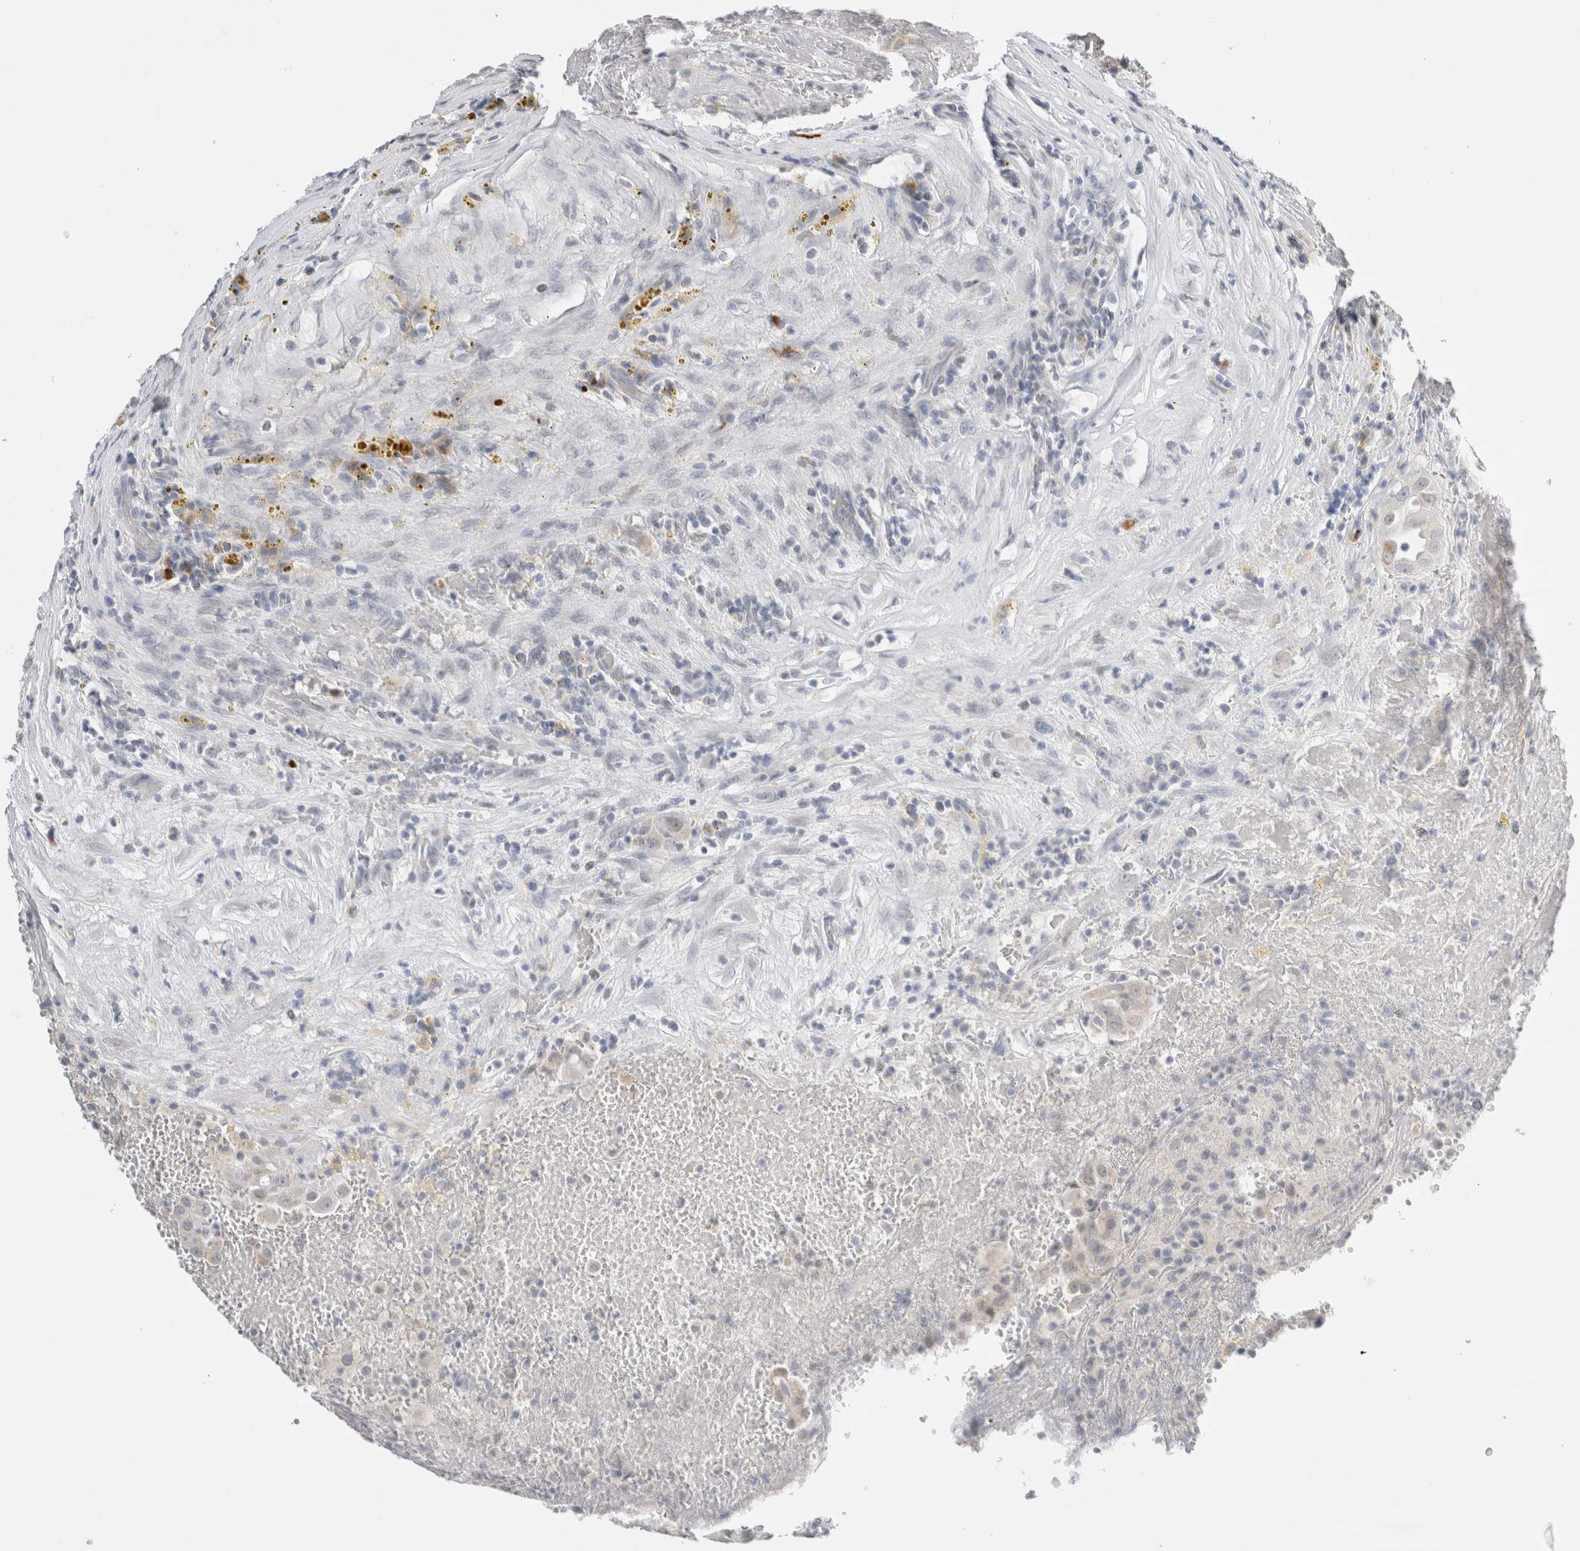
{"staining": {"intensity": "negative", "quantity": "none", "location": "none"}, "tissue": "thyroid cancer", "cell_type": "Tumor cells", "image_type": "cancer", "snomed": [{"axis": "morphology", "description": "Papillary adenocarcinoma, NOS"}, {"axis": "topography", "description": "Thyroid gland"}], "caption": "IHC image of neoplastic tissue: human thyroid cancer stained with DAB demonstrates no significant protein positivity in tumor cells.", "gene": "SLC22A12", "patient": {"sex": "male", "age": 77}}